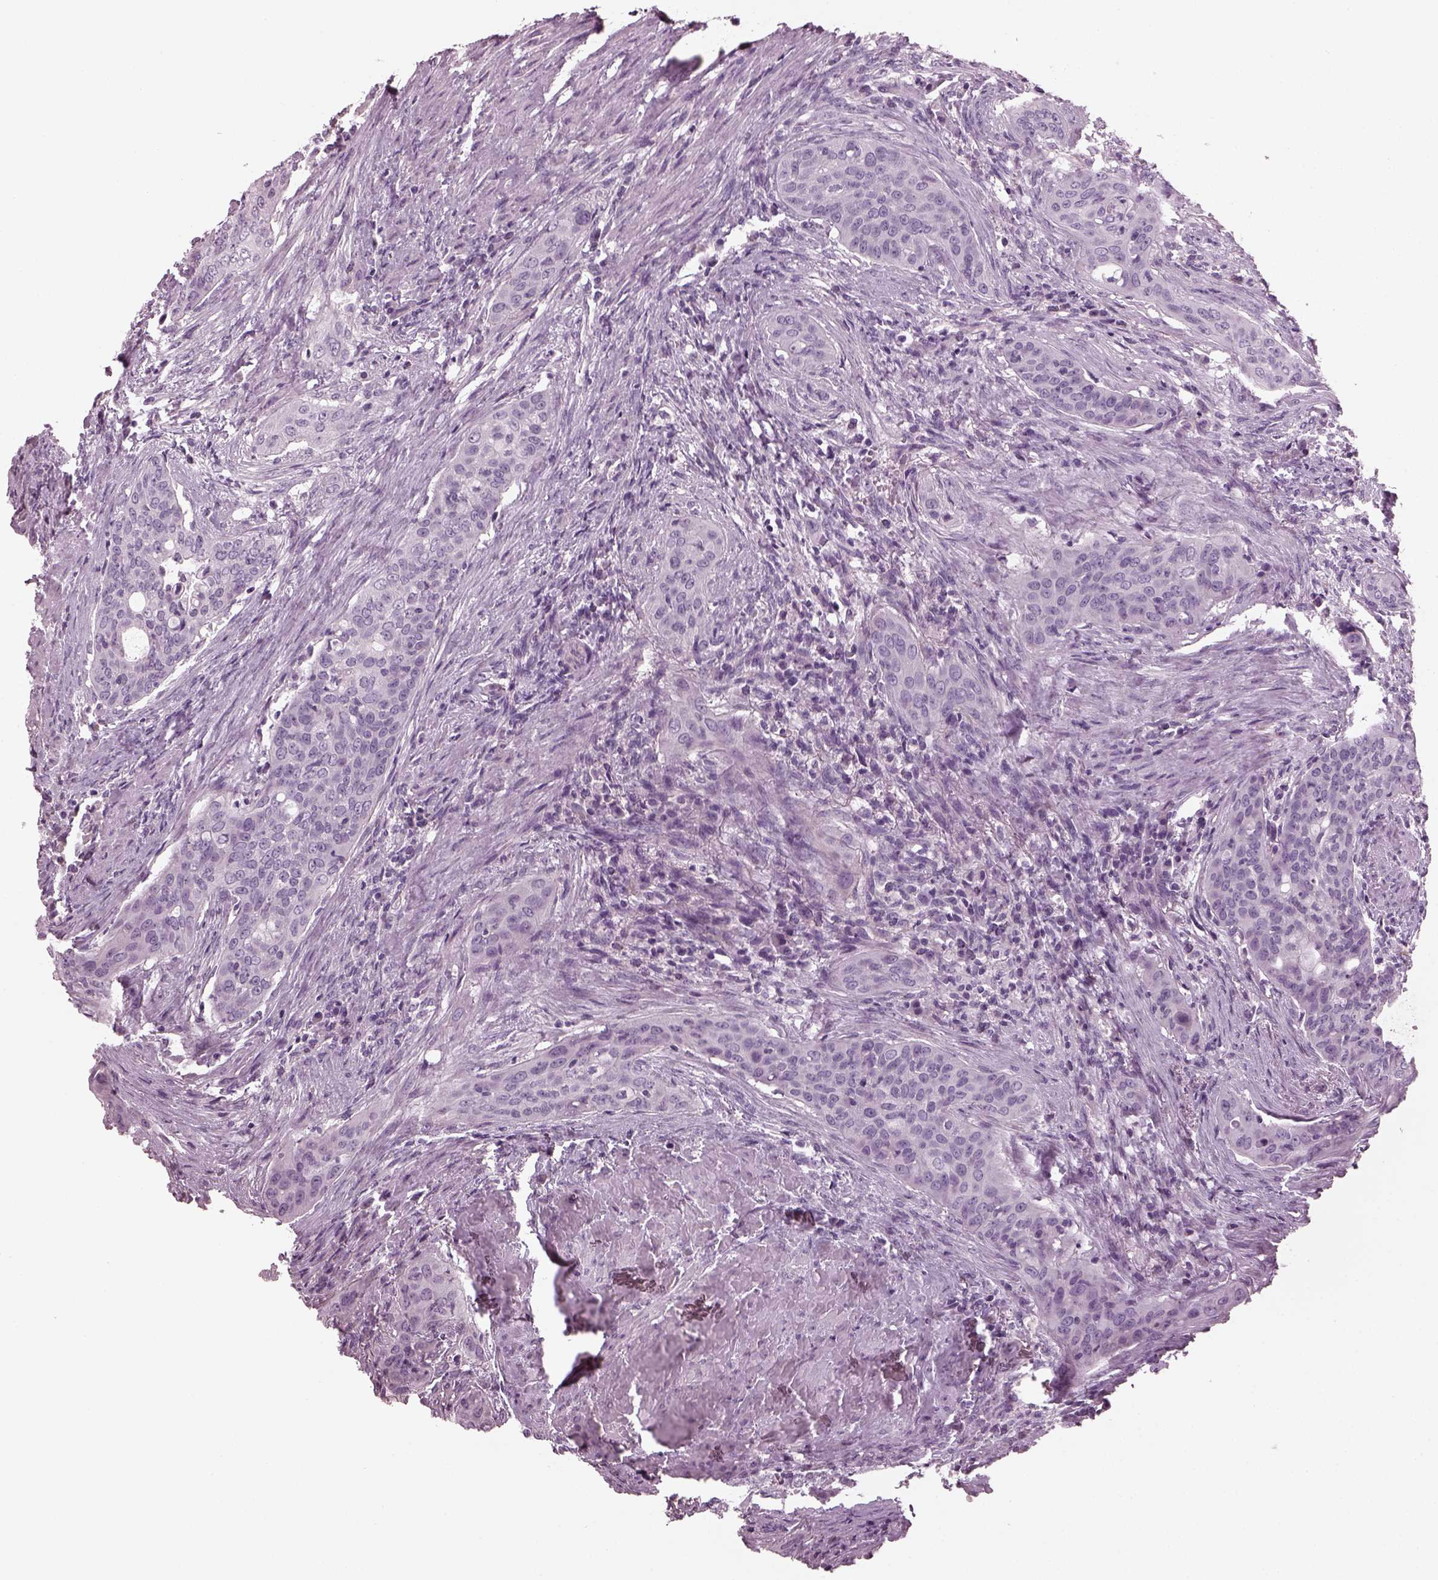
{"staining": {"intensity": "negative", "quantity": "none", "location": "none"}, "tissue": "urothelial cancer", "cell_type": "Tumor cells", "image_type": "cancer", "snomed": [{"axis": "morphology", "description": "Urothelial carcinoma, High grade"}, {"axis": "topography", "description": "Urinary bladder"}], "caption": "DAB immunohistochemical staining of urothelial cancer exhibits no significant positivity in tumor cells.", "gene": "PDC", "patient": {"sex": "male", "age": 82}}